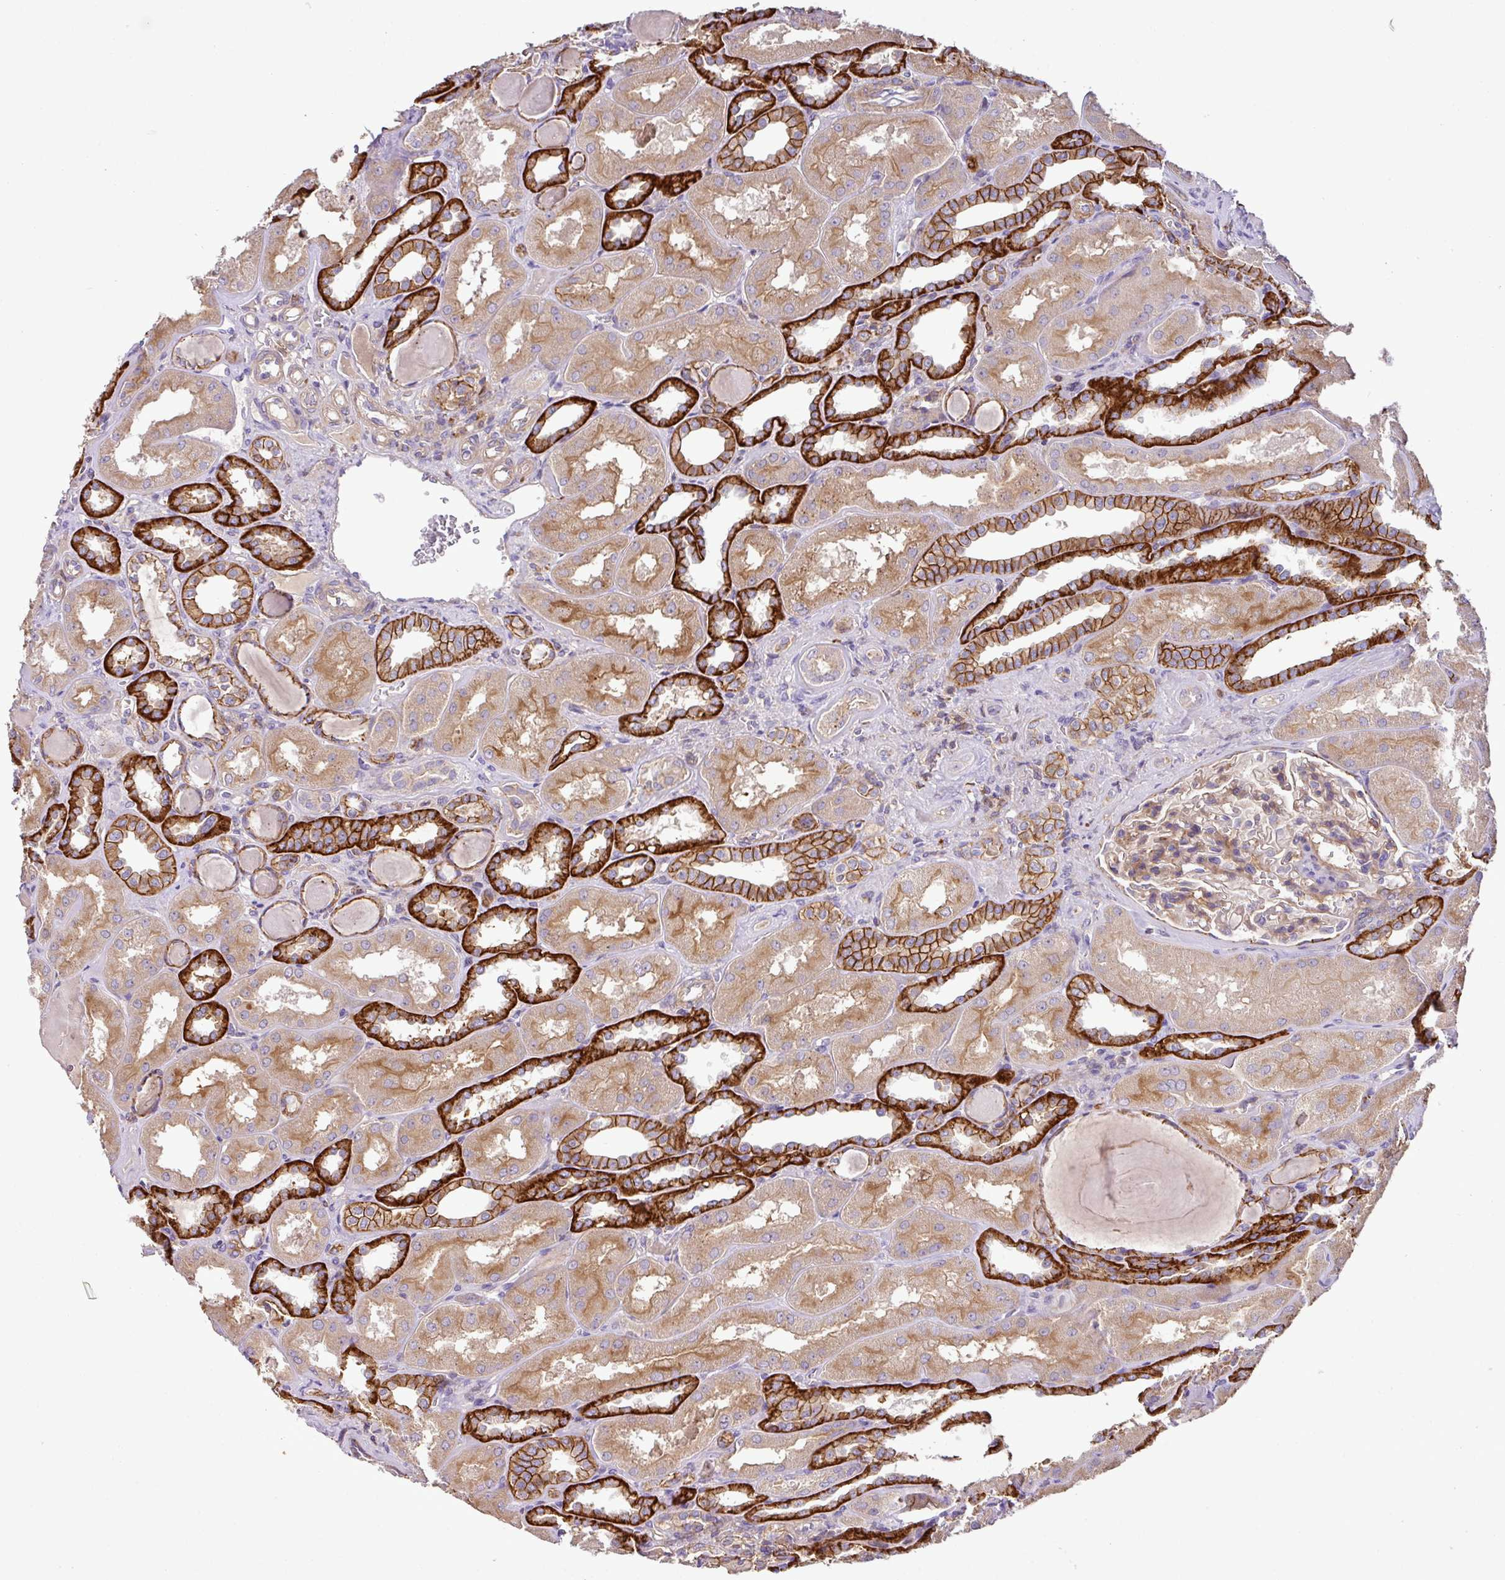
{"staining": {"intensity": "moderate", "quantity": ">75%", "location": "cytoplasmic/membranous"}, "tissue": "kidney", "cell_type": "Cells in glomeruli", "image_type": "normal", "snomed": [{"axis": "morphology", "description": "Normal tissue, NOS"}, {"axis": "topography", "description": "Kidney"}], "caption": "Immunohistochemical staining of unremarkable human kidney displays >75% levels of moderate cytoplasmic/membranous protein staining in approximately >75% of cells in glomeruli. The protein is shown in brown color, while the nuclei are stained blue.", "gene": "RIC1", "patient": {"sex": "male", "age": 61}}